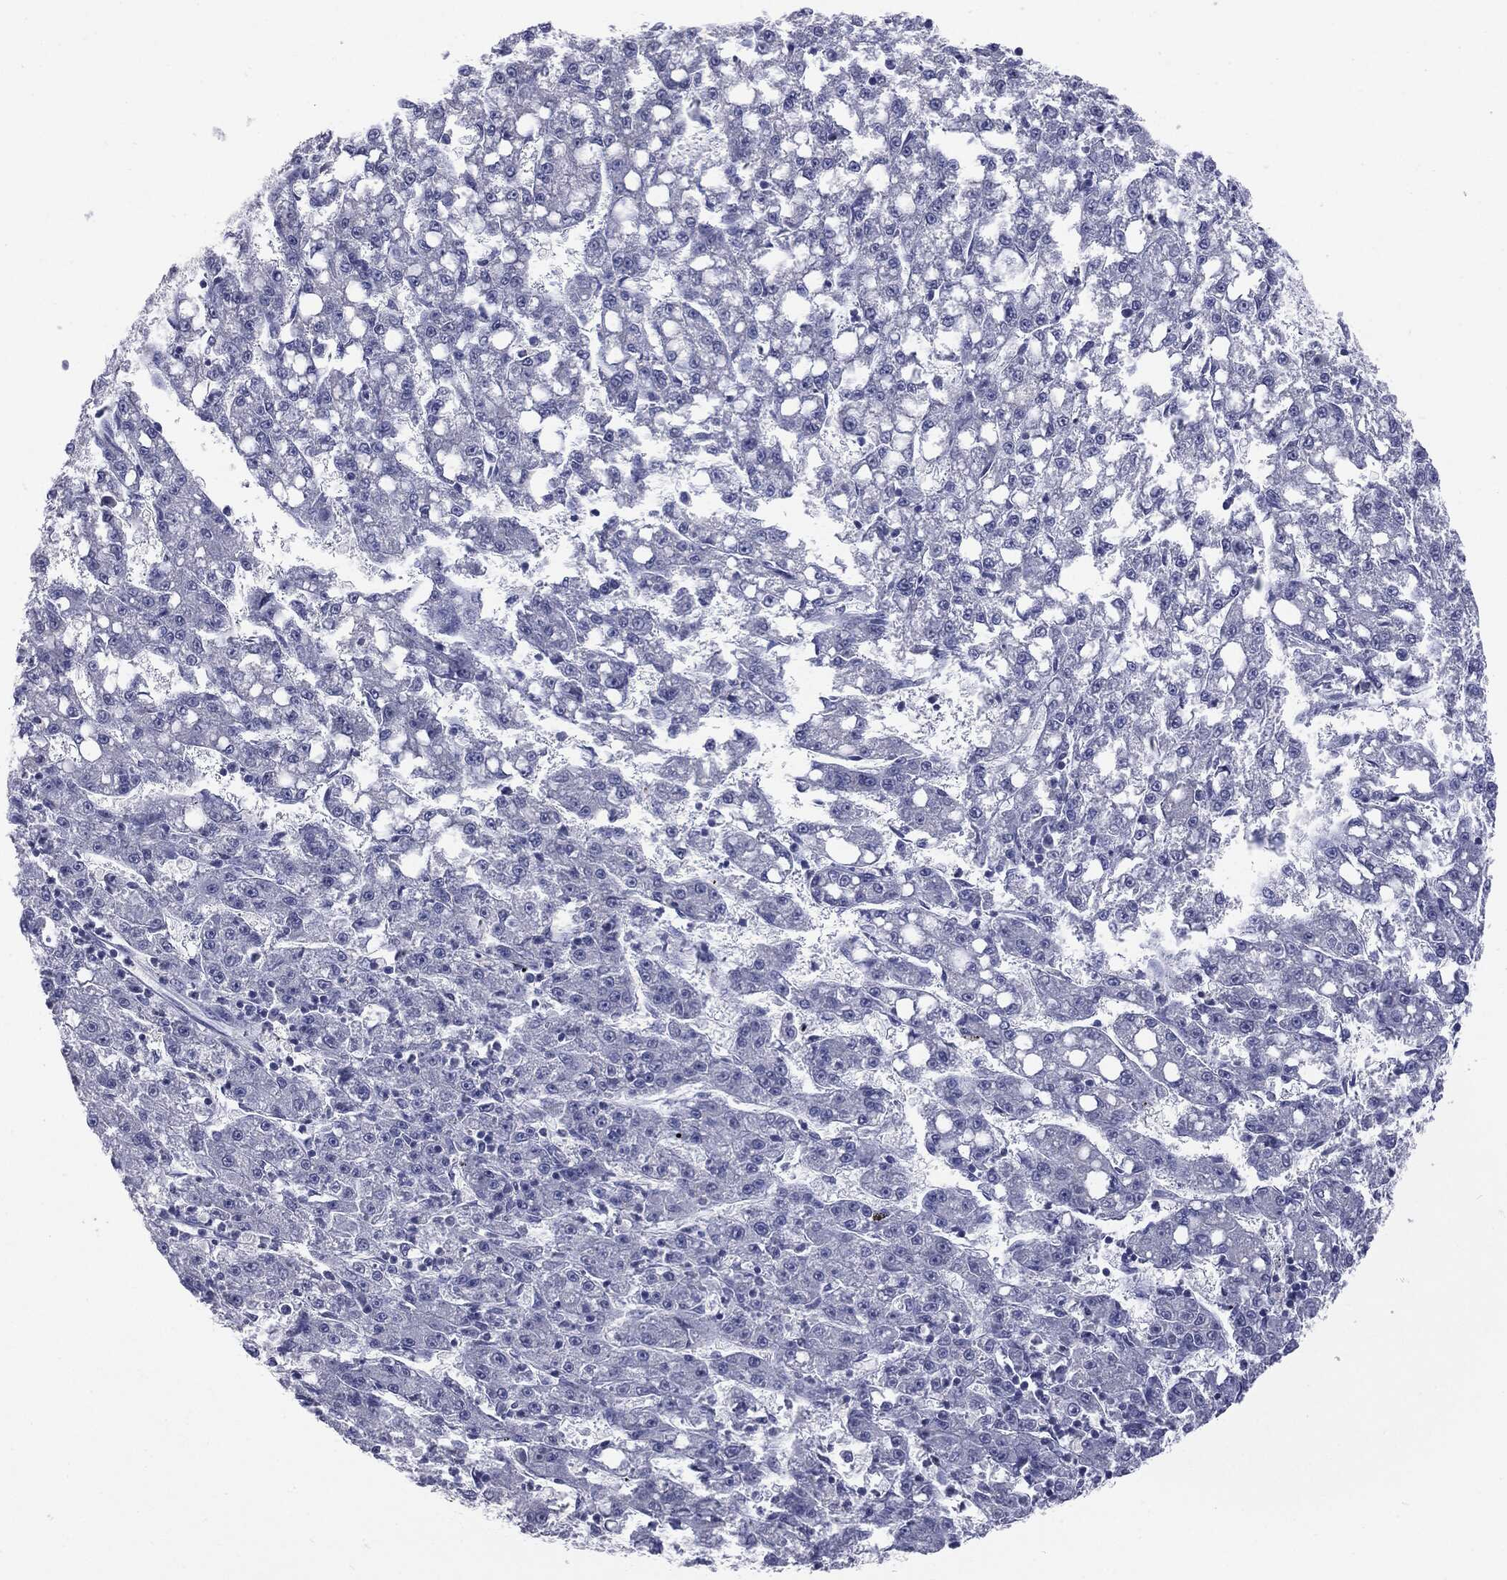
{"staining": {"intensity": "negative", "quantity": "none", "location": "none"}, "tissue": "liver cancer", "cell_type": "Tumor cells", "image_type": "cancer", "snomed": [{"axis": "morphology", "description": "Carcinoma, Hepatocellular, NOS"}, {"axis": "topography", "description": "Liver"}], "caption": "Immunohistochemical staining of liver cancer demonstrates no significant staining in tumor cells.", "gene": "TSHB", "patient": {"sex": "female", "age": 65}}